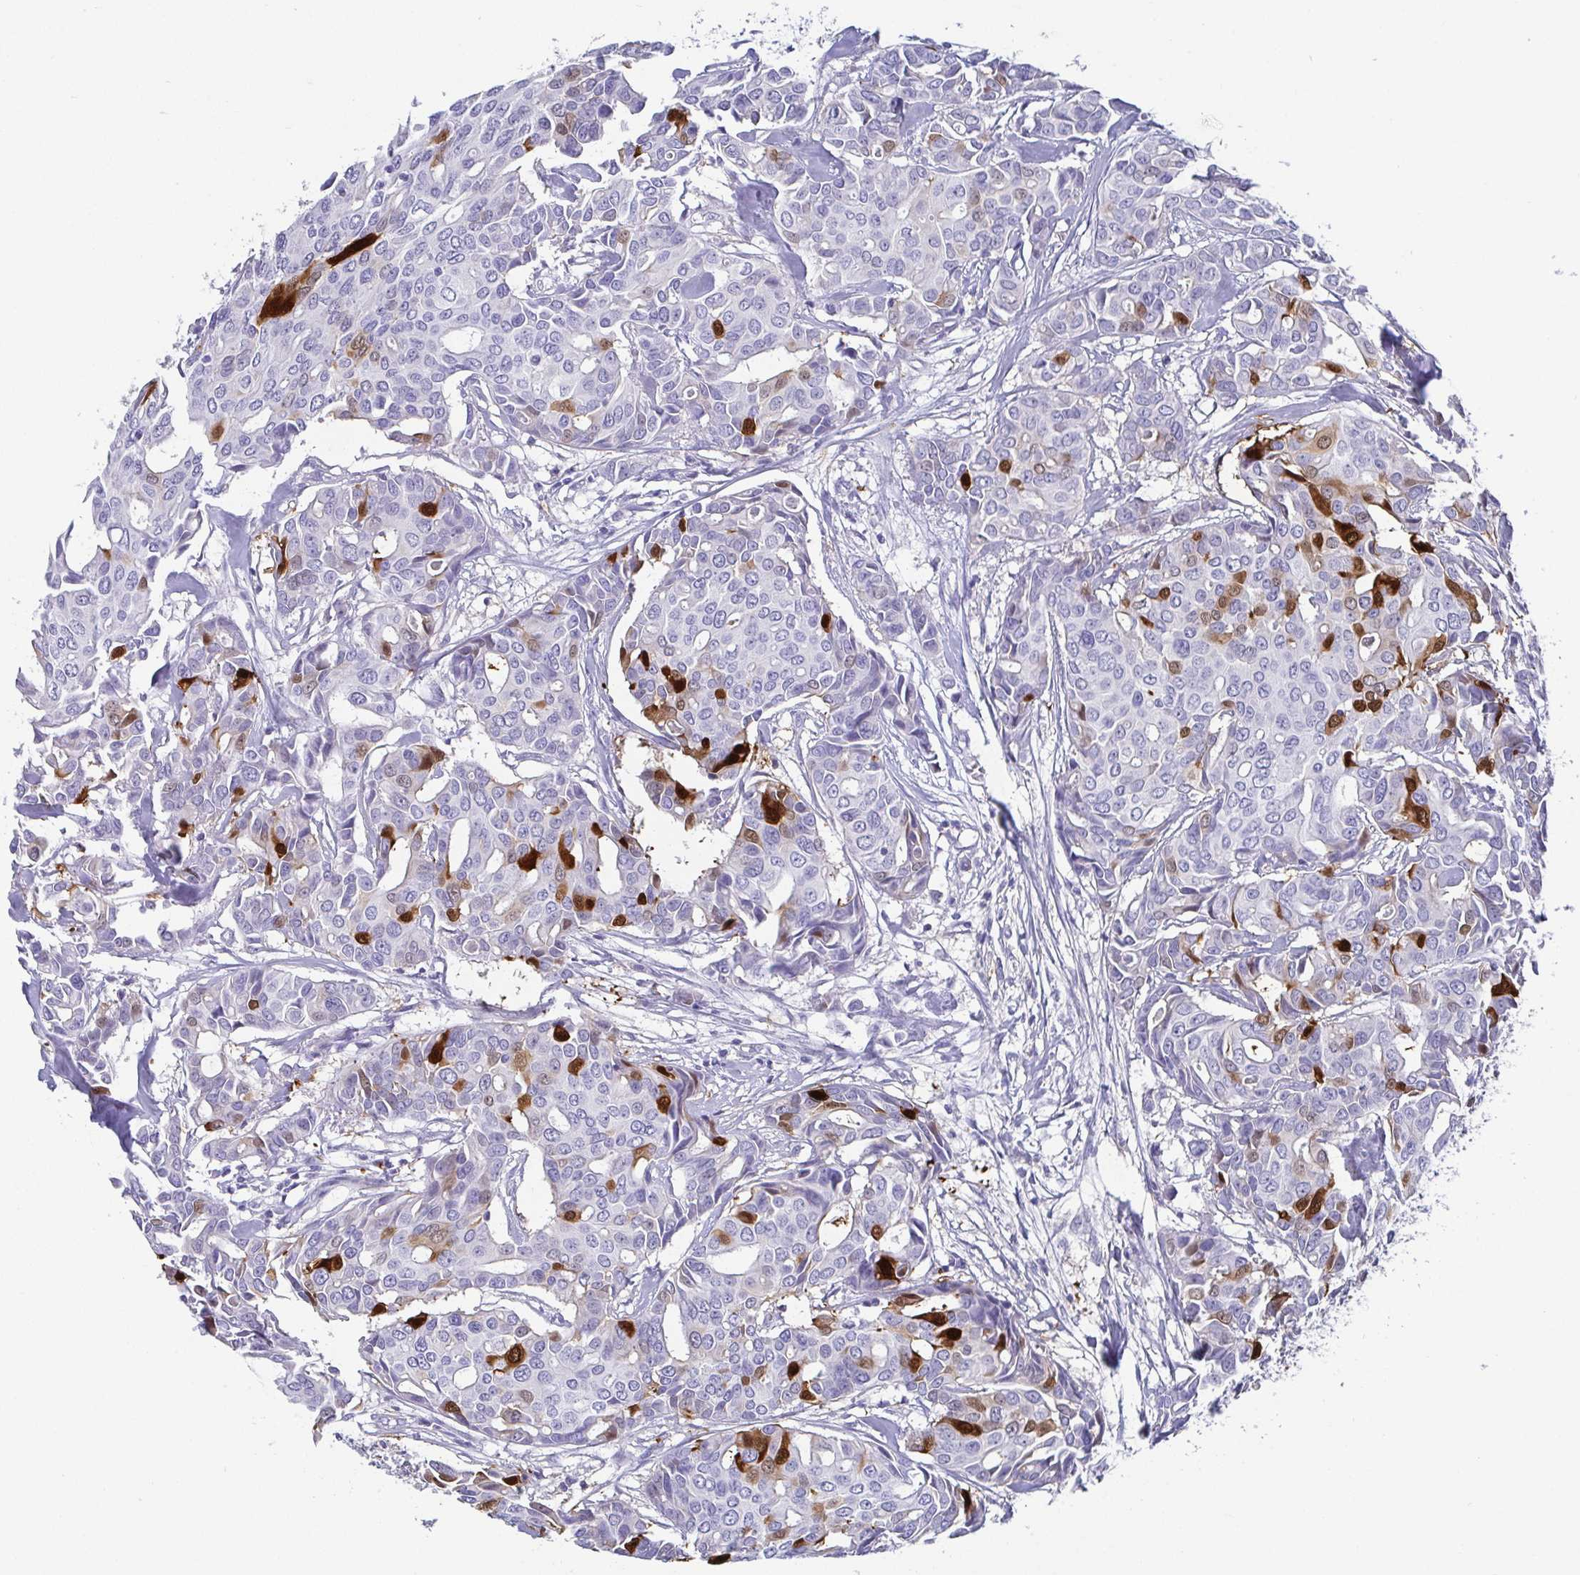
{"staining": {"intensity": "strong", "quantity": "<25%", "location": "cytoplasmic/membranous,nuclear"}, "tissue": "breast cancer", "cell_type": "Tumor cells", "image_type": "cancer", "snomed": [{"axis": "morphology", "description": "Duct carcinoma"}, {"axis": "topography", "description": "Breast"}], "caption": "Immunohistochemical staining of human infiltrating ductal carcinoma (breast) reveals medium levels of strong cytoplasmic/membranous and nuclear protein positivity in about <25% of tumor cells.", "gene": "SCGN", "patient": {"sex": "female", "age": 54}}